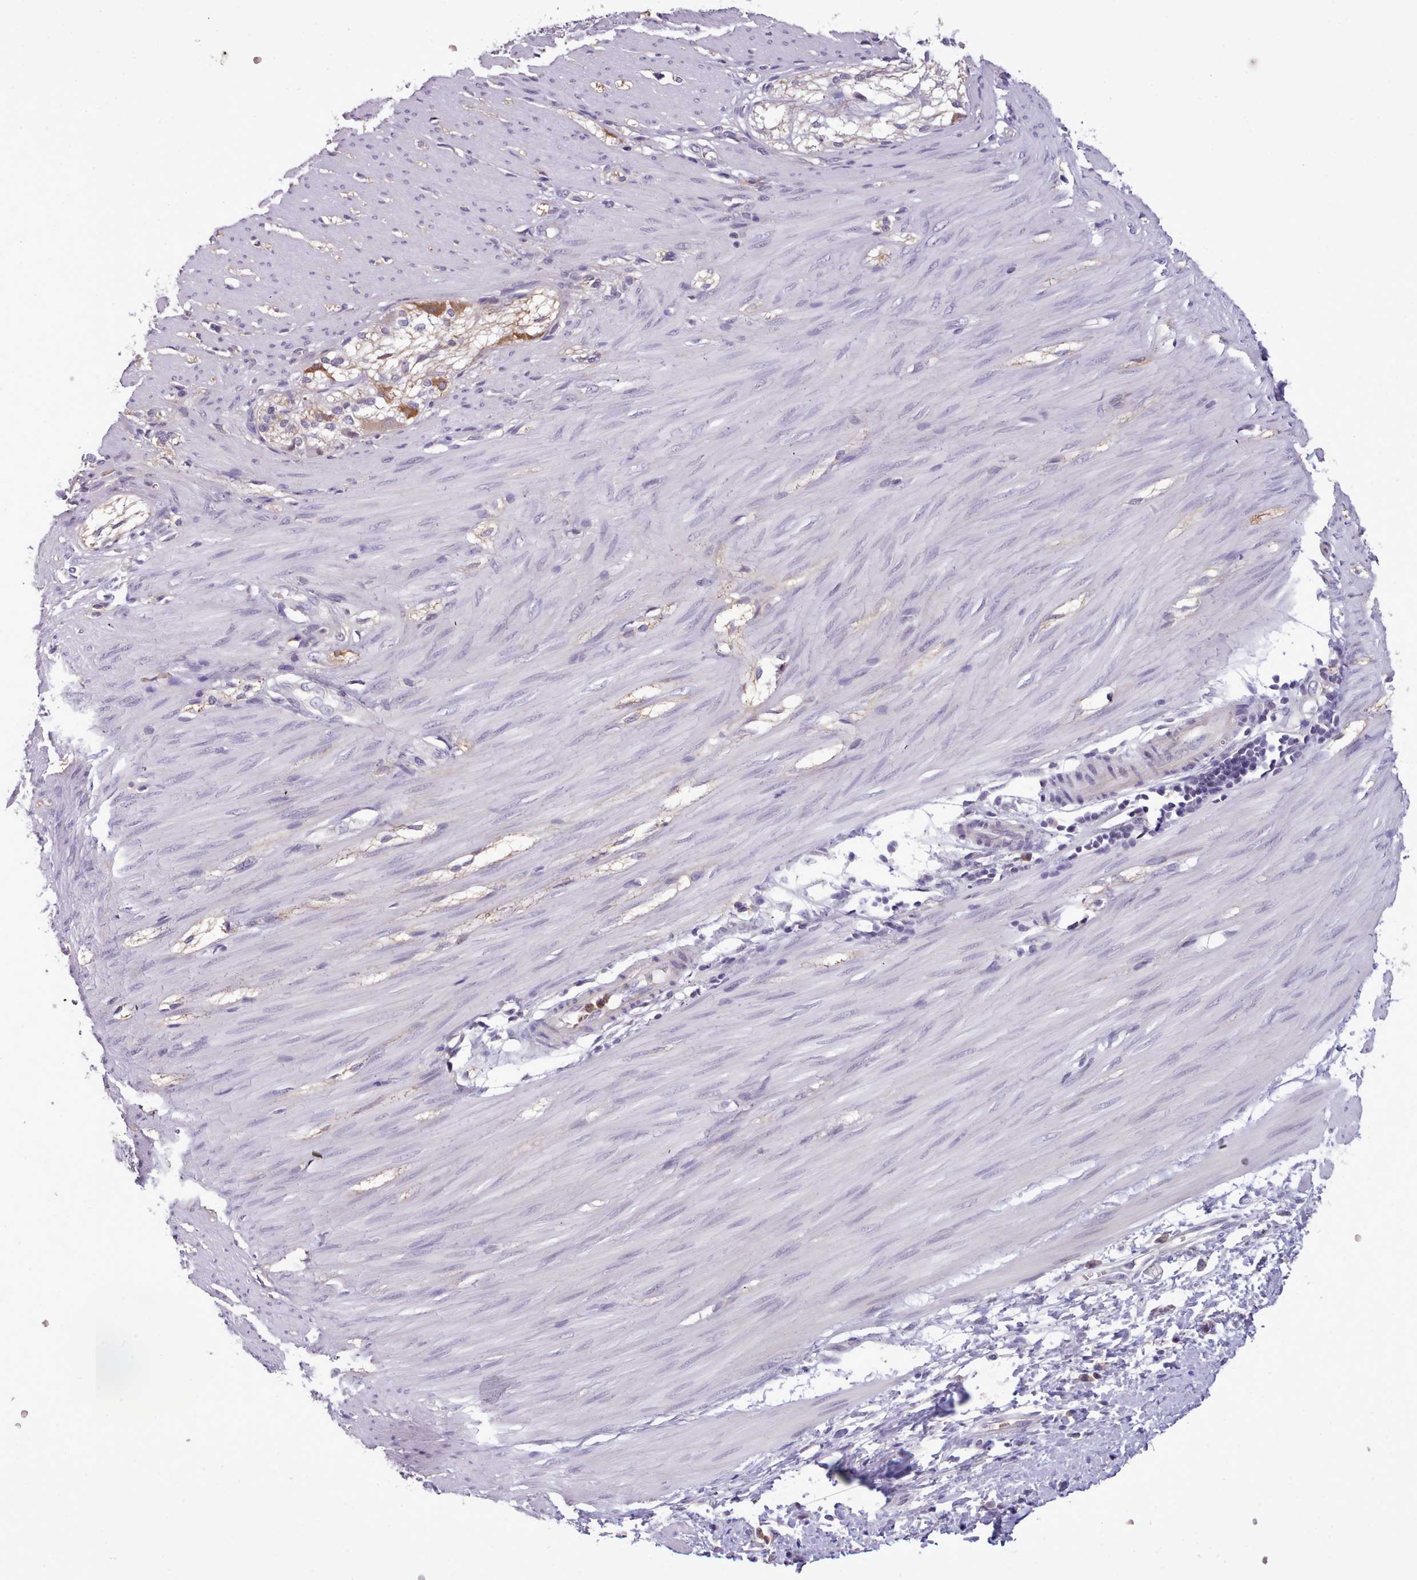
{"staining": {"intensity": "negative", "quantity": "none", "location": "none"}, "tissue": "smooth muscle", "cell_type": "Smooth muscle cells", "image_type": "normal", "snomed": [{"axis": "morphology", "description": "Normal tissue, NOS"}, {"axis": "morphology", "description": "Adenocarcinoma, NOS"}, {"axis": "topography", "description": "Colon"}, {"axis": "topography", "description": "Peripheral nerve tissue"}], "caption": "Histopathology image shows no protein staining in smooth muscle cells of benign smooth muscle. (Stains: DAB (3,3'-diaminobenzidine) IHC with hematoxylin counter stain, Microscopy: brightfield microscopy at high magnification).", "gene": "KCTD16", "patient": {"sex": "male", "age": 14}}